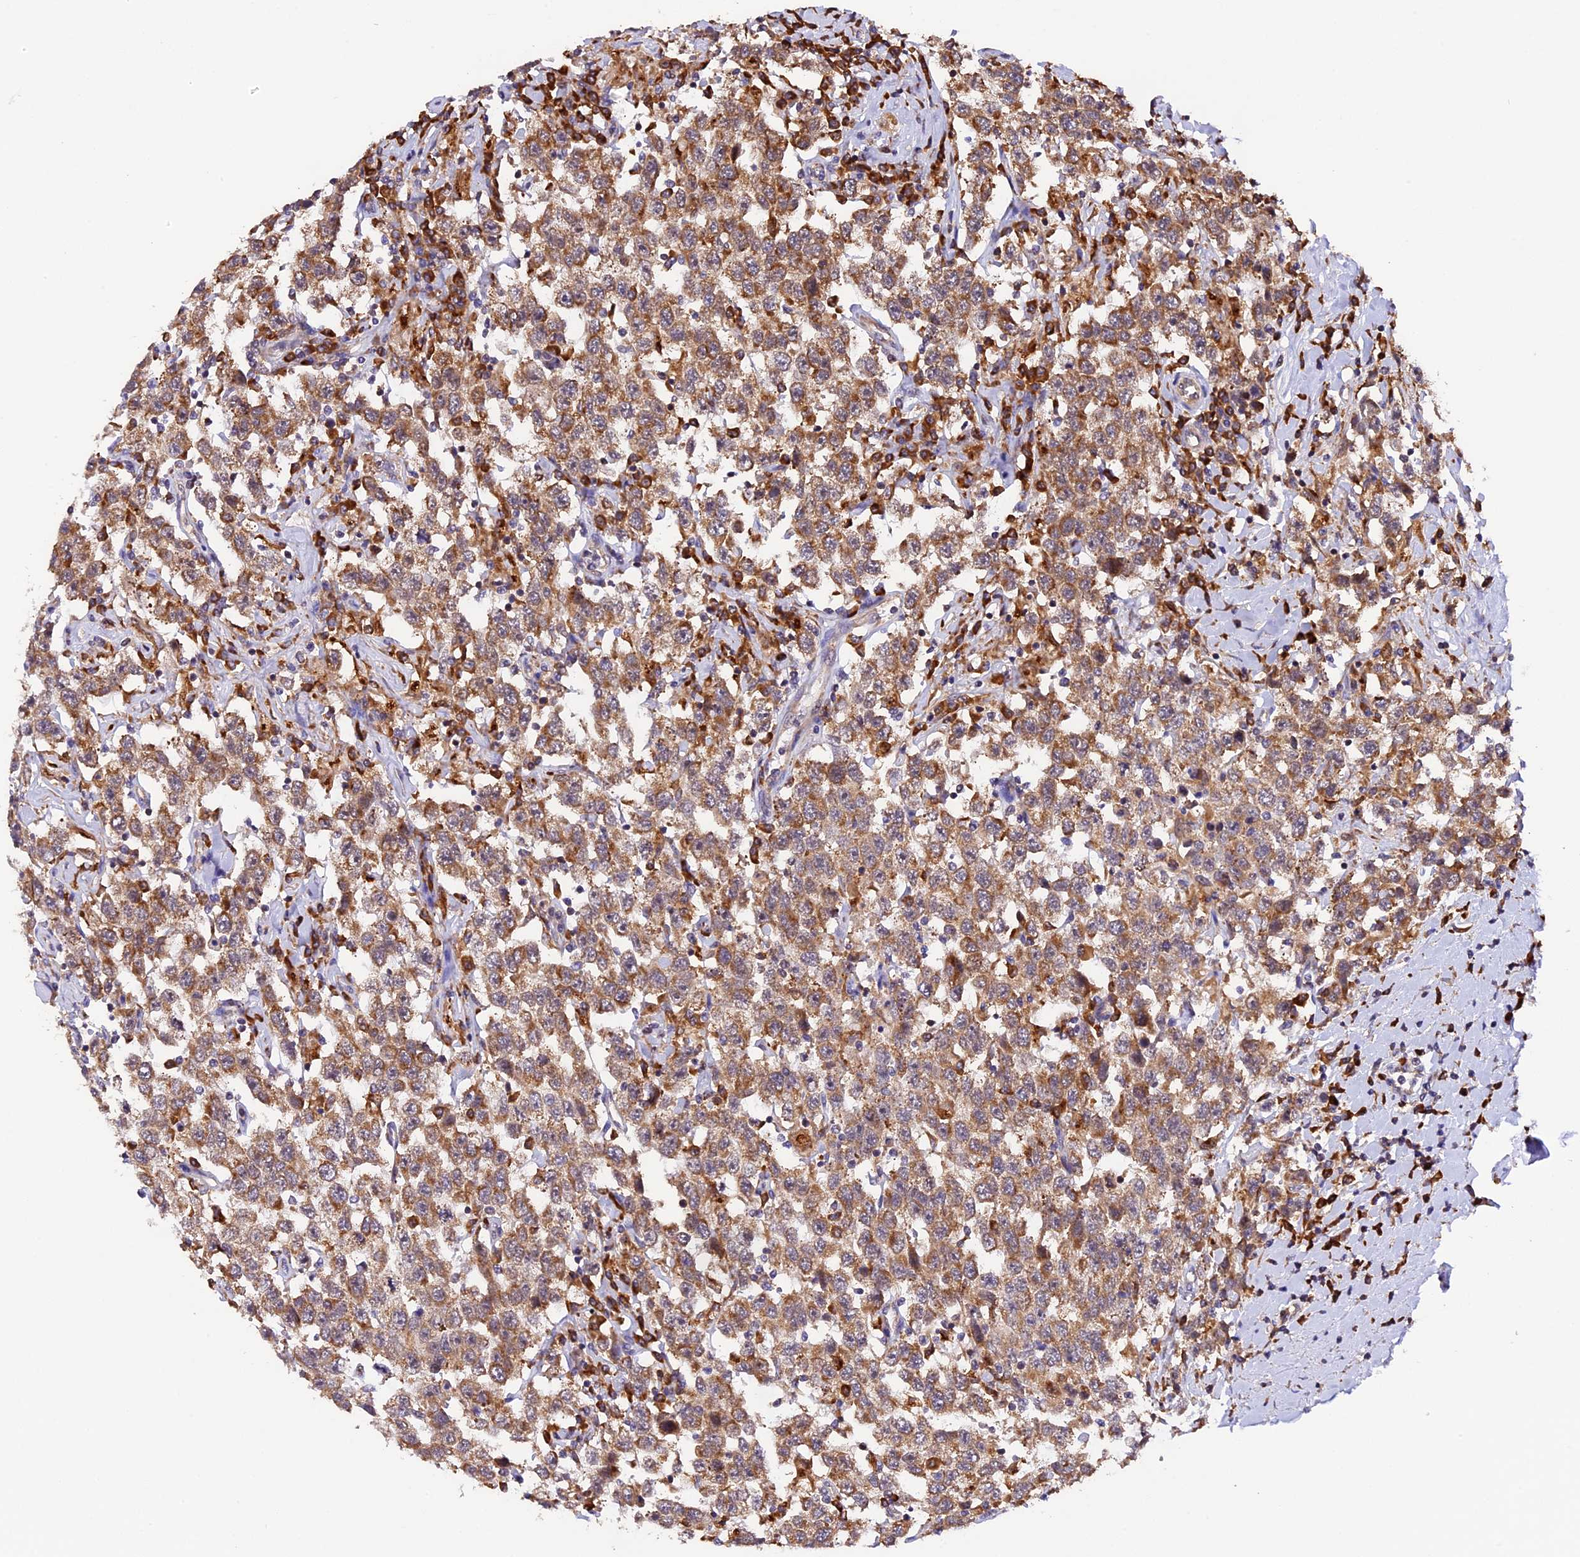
{"staining": {"intensity": "moderate", "quantity": ">75%", "location": "cytoplasmic/membranous"}, "tissue": "testis cancer", "cell_type": "Tumor cells", "image_type": "cancer", "snomed": [{"axis": "morphology", "description": "Seminoma, NOS"}, {"axis": "topography", "description": "Testis"}], "caption": "DAB immunohistochemical staining of human testis cancer (seminoma) shows moderate cytoplasmic/membranous protein expression in about >75% of tumor cells.", "gene": "GNPTAB", "patient": {"sex": "male", "age": 41}}